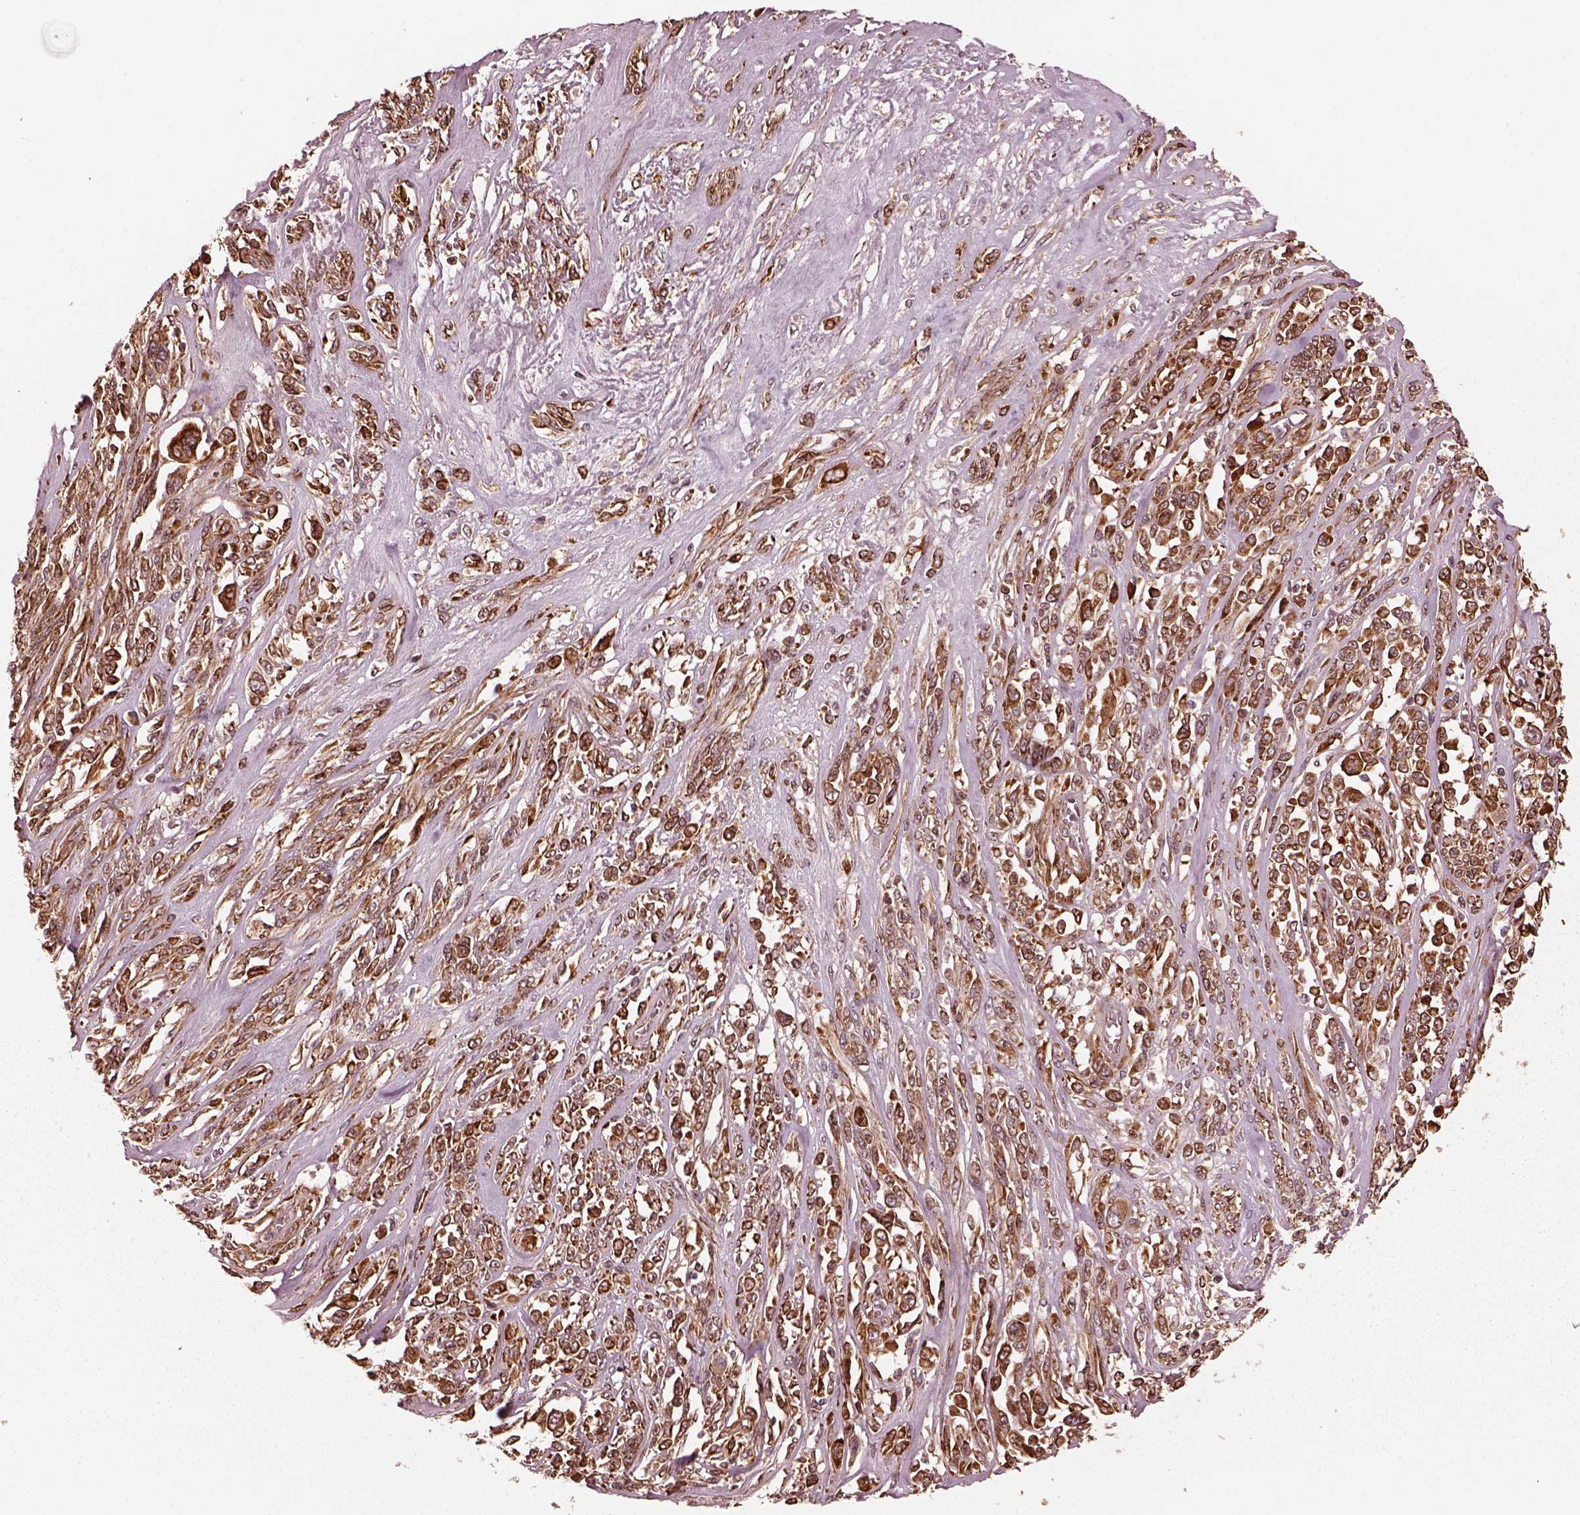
{"staining": {"intensity": "moderate", "quantity": ">75%", "location": "cytoplasmic/membranous"}, "tissue": "melanoma", "cell_type": "Tumor cells", "image_type": "cancer", "snomed": [{"axis": "morphology", "description": "Malignant melanoma, NOS"}, {"axis": "topography", "description": "Skin"}], "caption": "Melanoma stained for a protein (brown) shows moderate cytoplasmic/membranous positive expression in about >75% of tumor cells.", "gene": "ZNF292", "patient": {"sex": "female", "age": 91}}